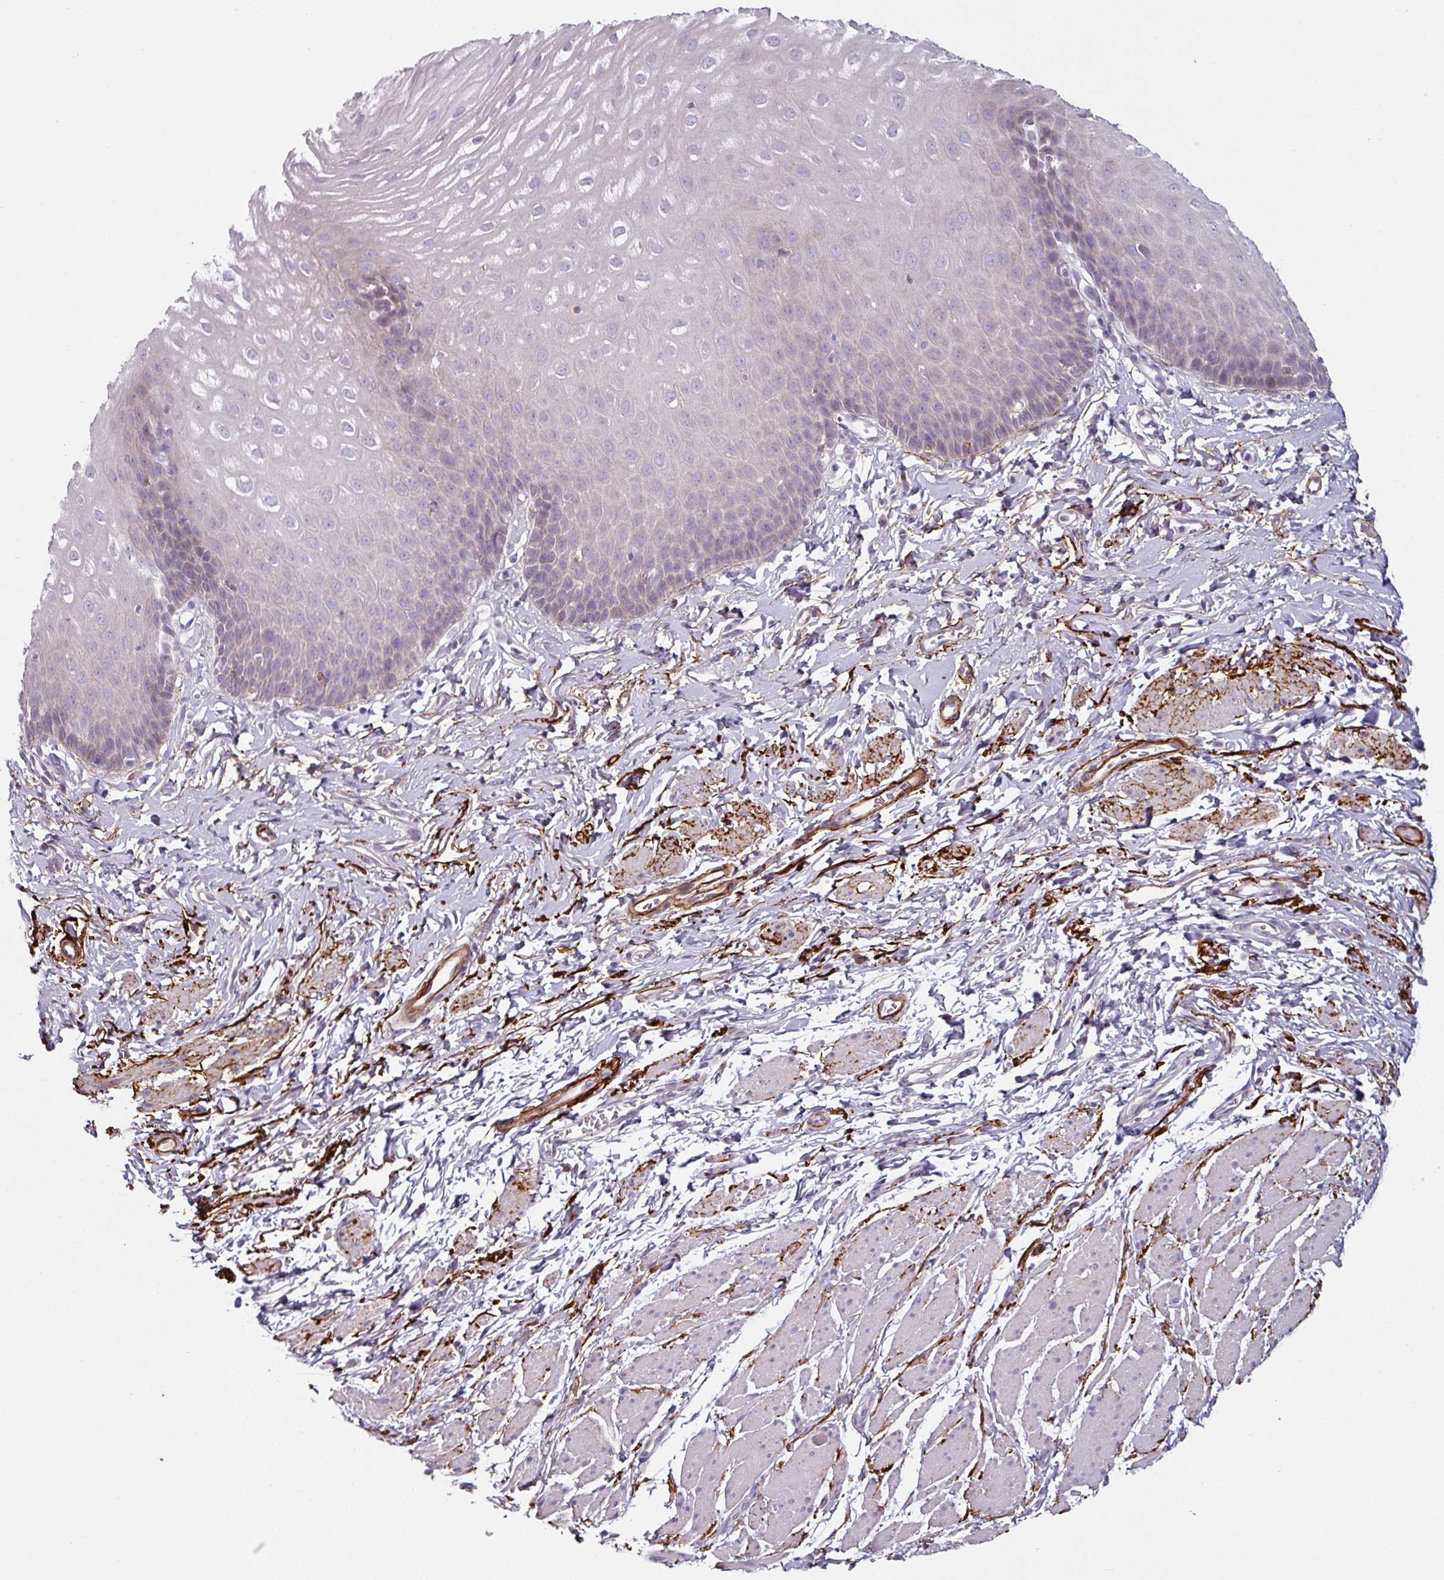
{"staining": {"intensity": "weak", "quantity": "<25%", "location": "cytoplasmic/membranous"}, "tissue": "esophagus", "cell_type": "Squamous epithelial cells", "image_type": "normal", "snomed": [{"axis": "morphology", "description": "Normal tissue, NOS"}, {"axis": "topography", "description": "Esophagus"}], "caption": "High magnification brightfield microscopy of normal esophagus stained with DAB (3,3'-diaminobenzidine) (brown) and counterstained with hematoxylin (blue): squamous epithelial cells show no significant staining. (IHC, brightfield microscopy, high magnification).", "gene": "MTMR14", "patient": {"sex": "male", "age": 70}}